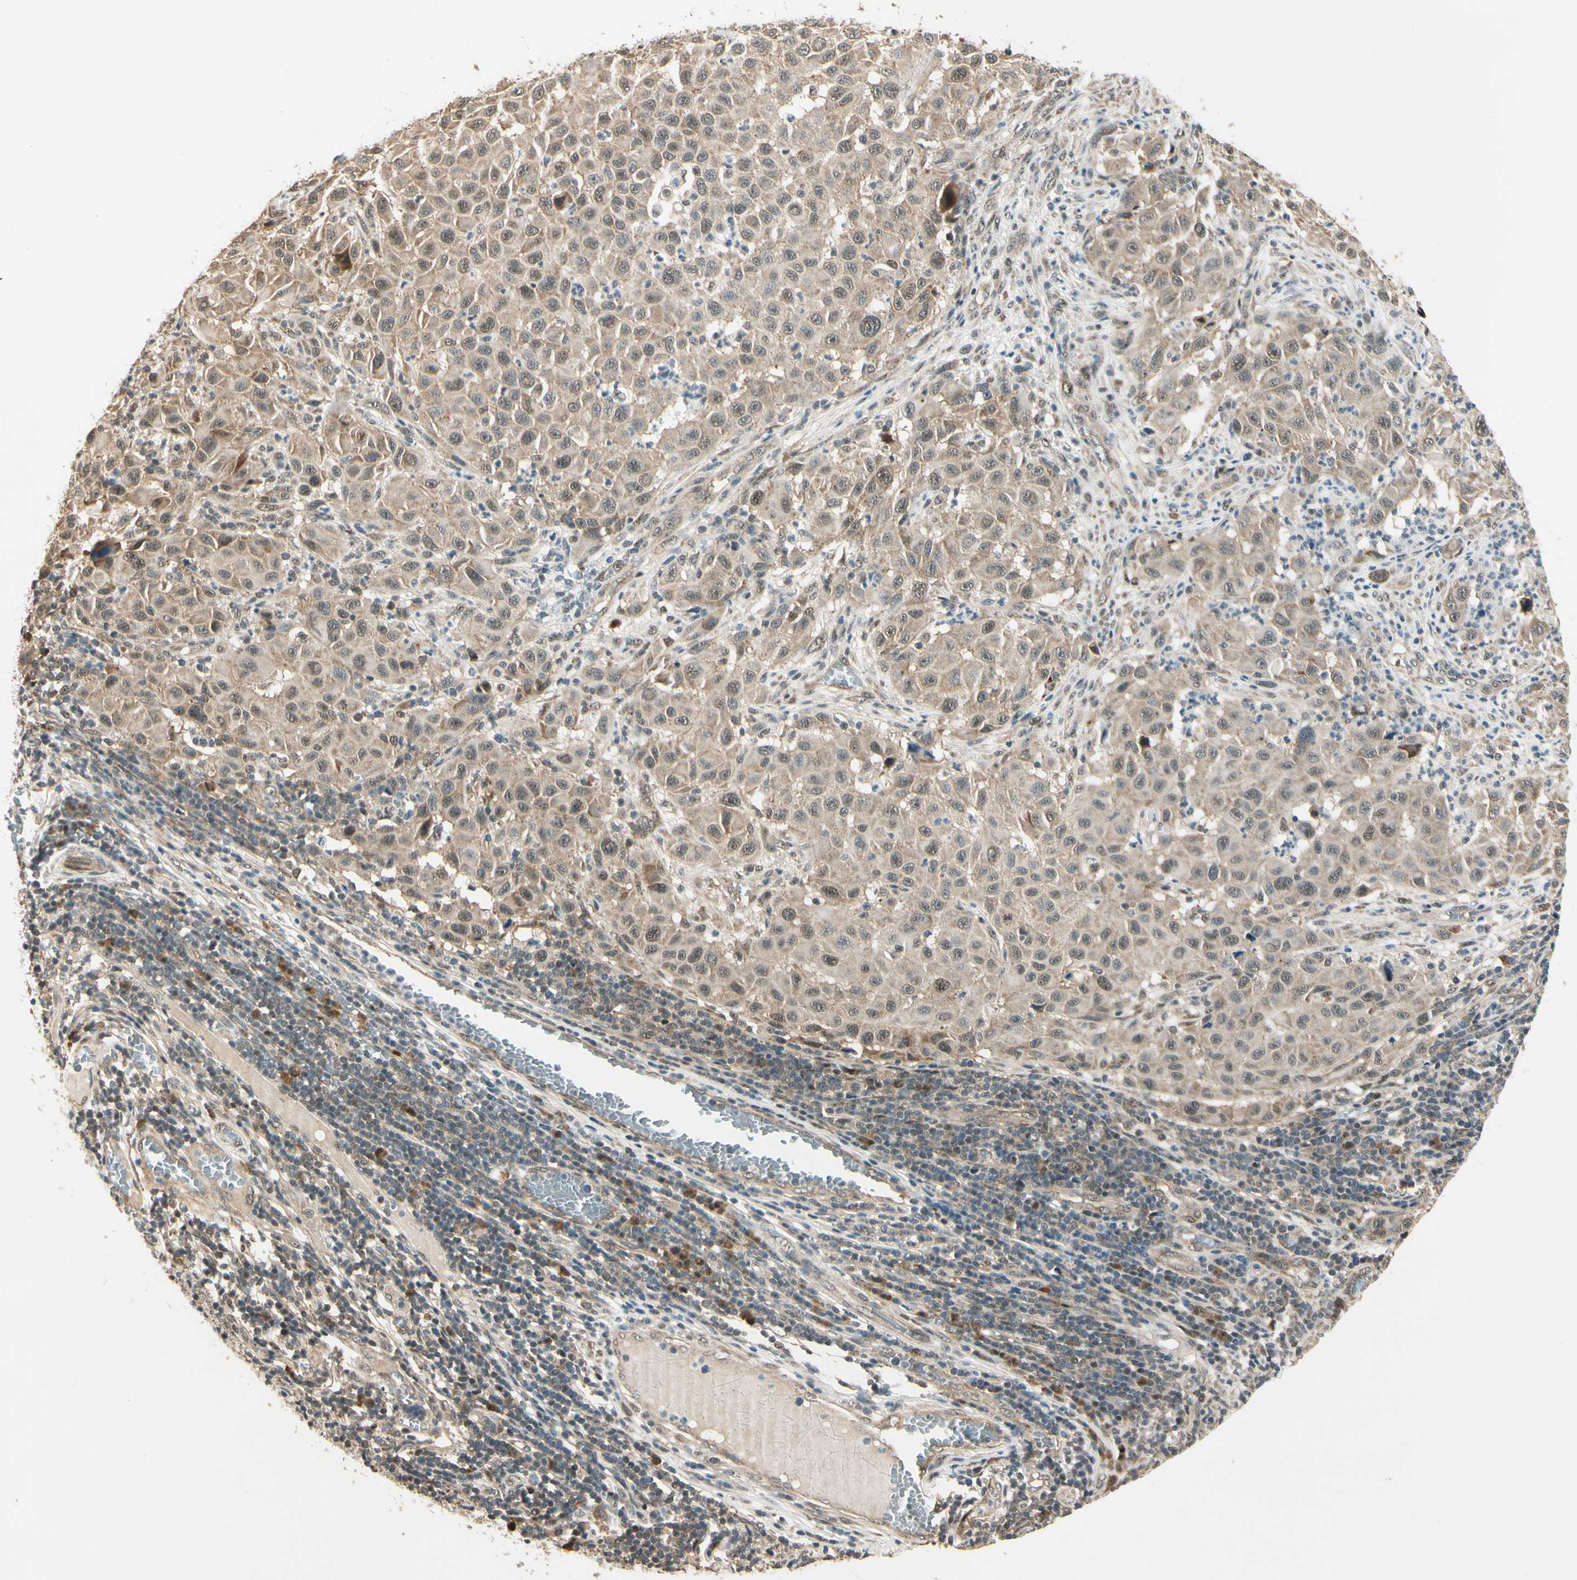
{"staining": {"intensity": "moderate", "quantity": ">75%", "location": "cytoplasmic/membranous"}, "tissue": "melanoma", "cell_type": "Tumor cells", "image_type": "cancer", "snomed": [{"axis": "morphology", "description": "Malignant melanoma, Metastatic site"}, {"axis": "topography", "description": "Lymph node"}], "caption": "Malignant melanoma (metastatic site) stained with a brown dye reveals moderate cytoplasmic/membranous positive positivity in about >75% of tumor cells.", "gene": "MCPH1", "patient": {"sex": "male", "age": 61}}